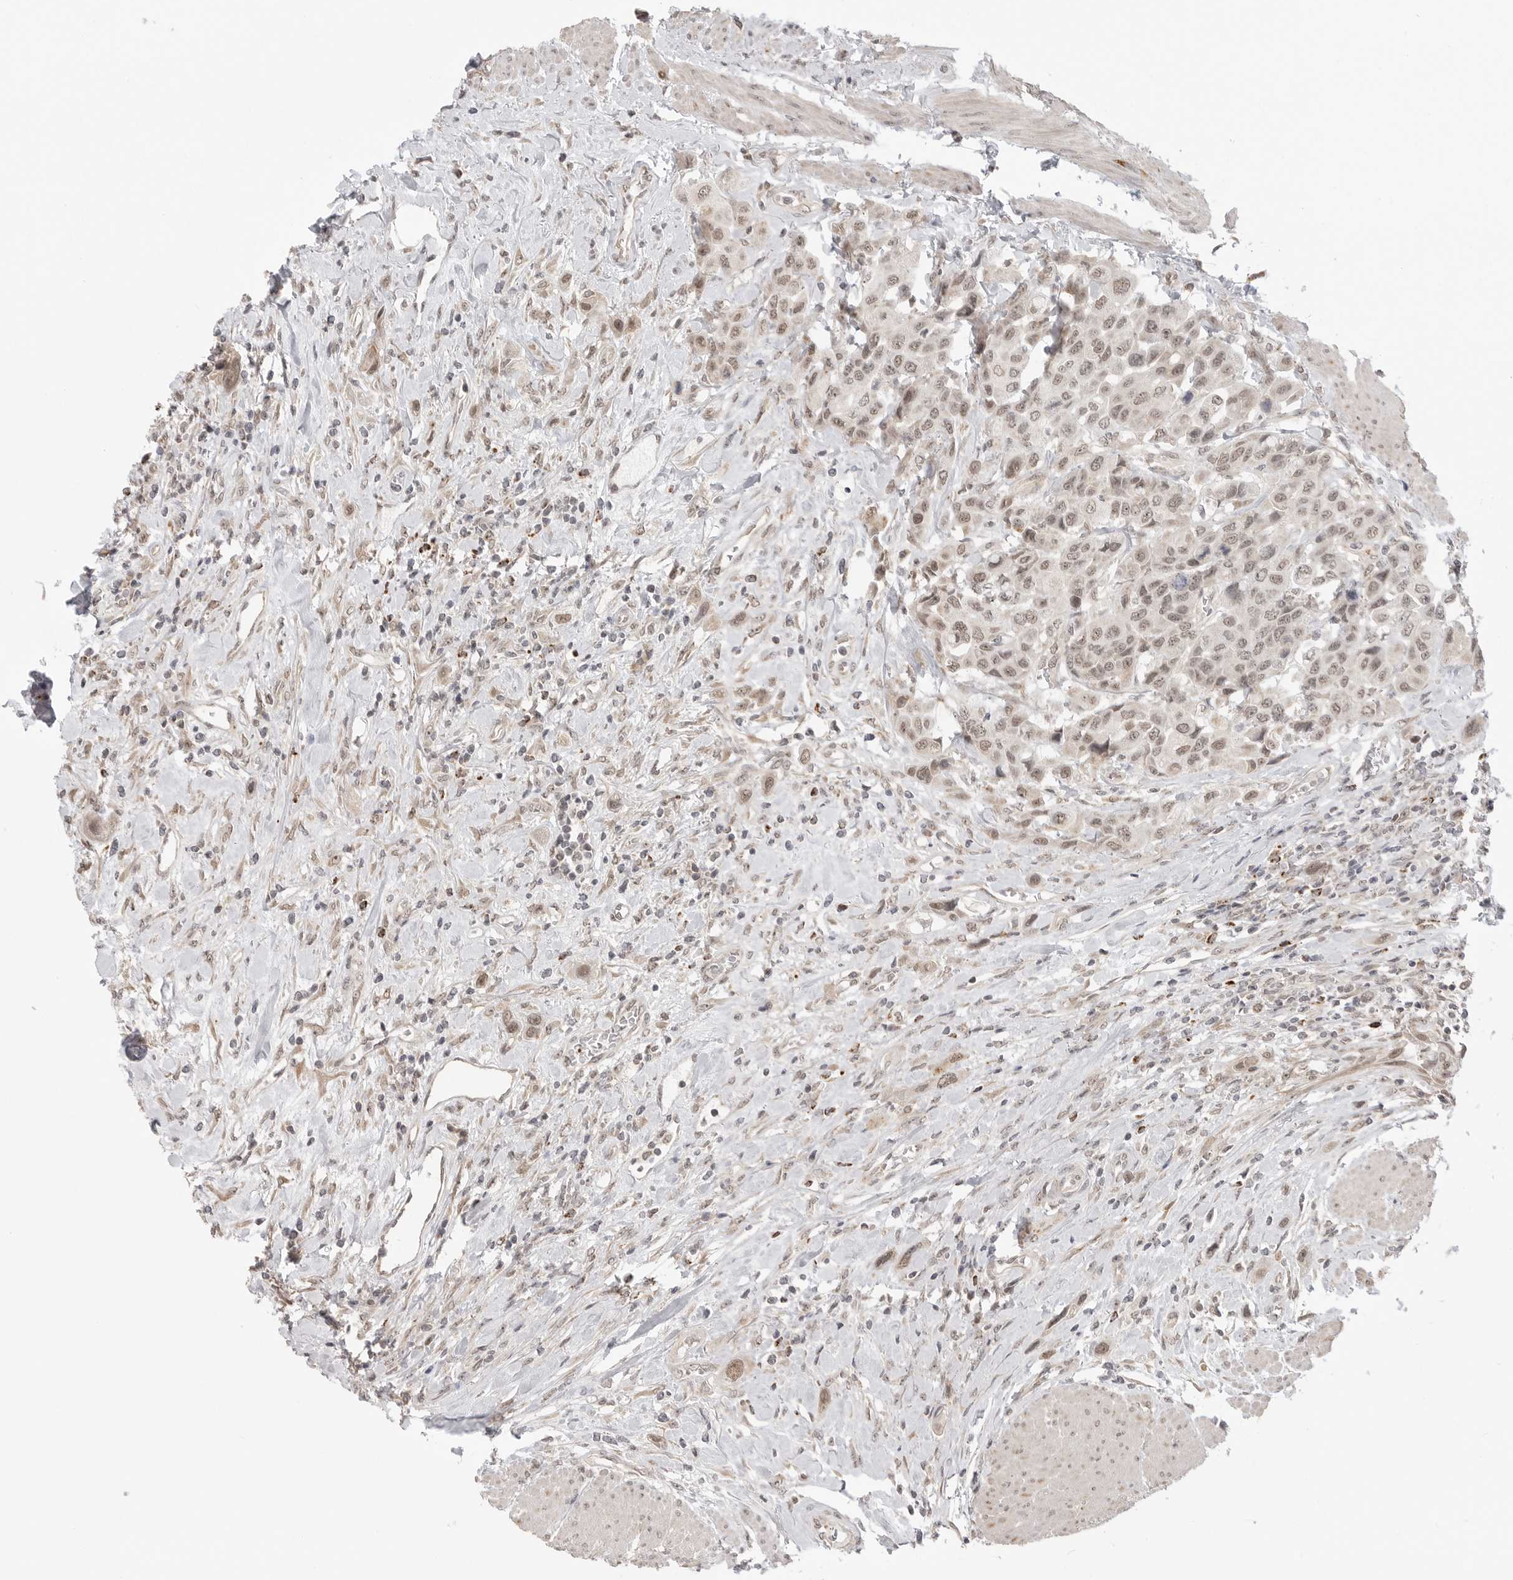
{"staining": {"intensity": "moderate", "quantity": ">75%", "location": "nuclear"}, "tissue": "urothelial cancer", "cell_type": "Tumor cells", "image_type": "cancer", "snomed": [{"axis": "morphology", "description": "Urothelial carcinoma, High grade"}, {"axis": "topography", "description": "Urinary bladder"}], "caption": "Immunohistochemistry image of neoplastic tissue: human urothelial carcinoma (high-grade) stained using immunohistochemistry (IHC) exhibits medium levels of moderate protein expression localized specifically in the nuclear of tumor cells, appearing as a nuclear brown color.", "gene": "KALRN", "patient": {"sex": "male", "age": 50}}